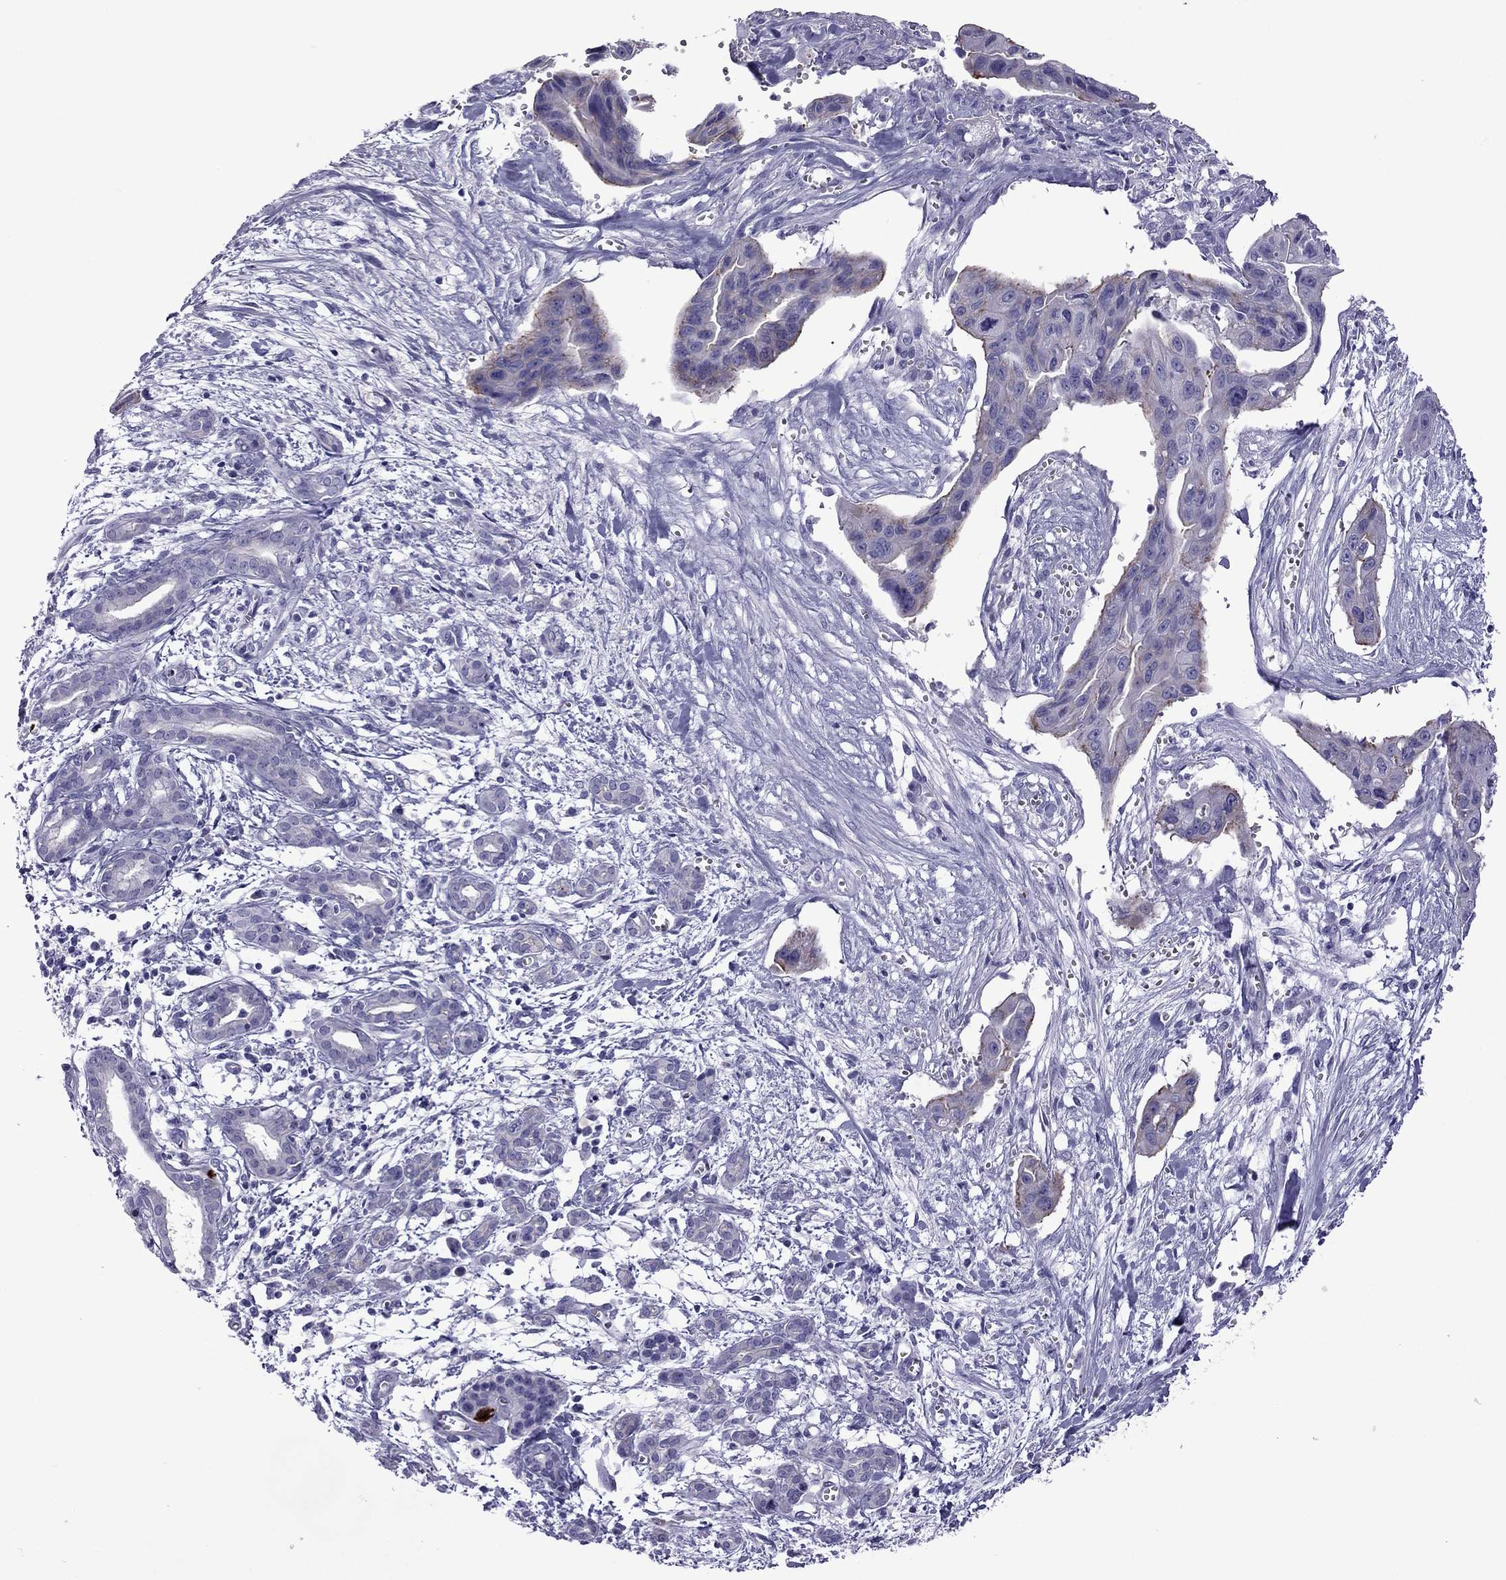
{"staining": {"intensity": "strong", "quantity": "<25%", "location": "cytoplasmic/membranous"}, "tissue": "pancreatic cancer", "cell_type": "Tumor cells", "image_type": "cancer", "snomed": [{"axis": "morphology", "description": "Adenocarcinoma, NOS"}, {"axis": "topography", "description": "Pancreas"}], "caption": "Immunohistochemical staining of human pancreatic cancer (adenocarcinoma) exhibits medium levels of strong cytoplasmic/membranous expression in approximately <25% of tumor cells.", "gene": "MYL11", "patient": {"sex": "male", "age": 60}}